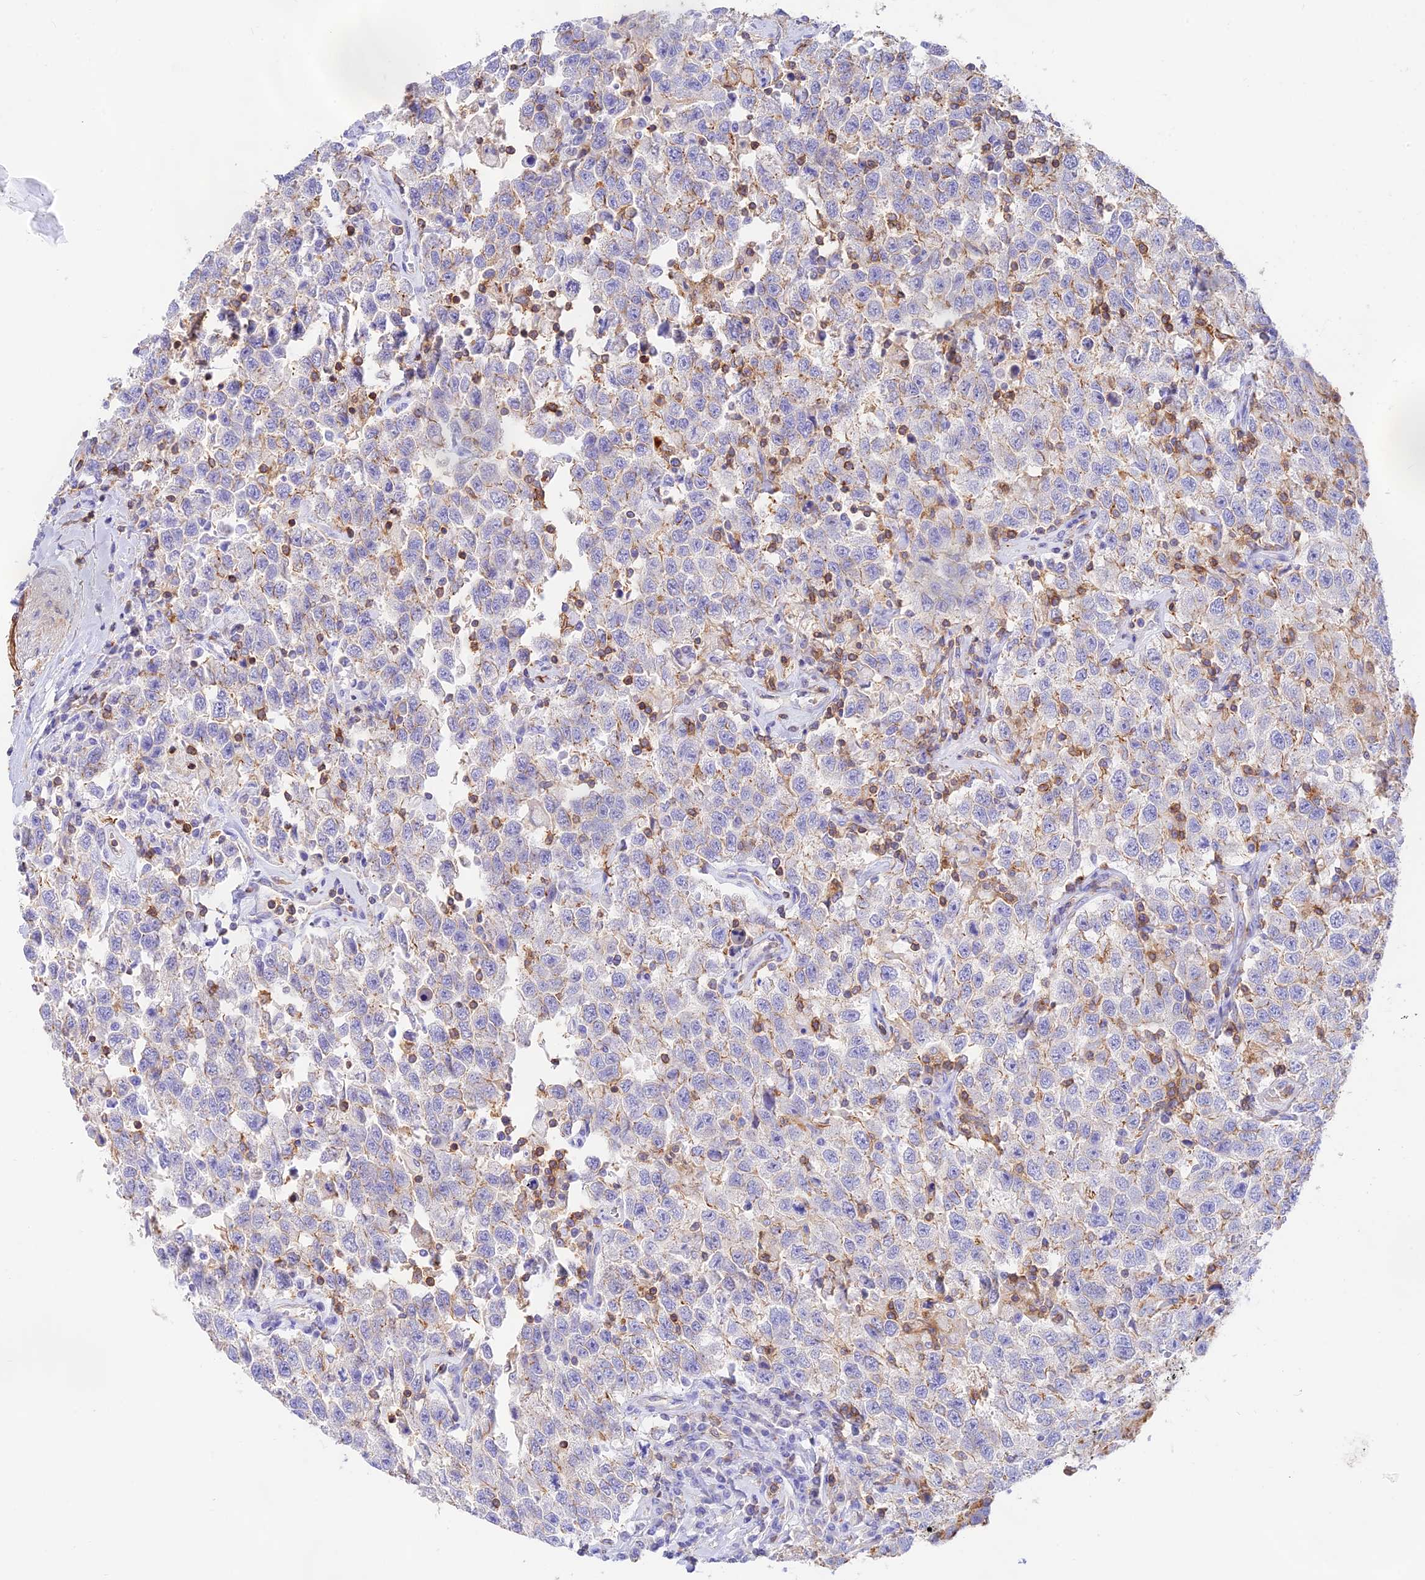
{"staining": {"intensity": "negative", "quantity": "none", "location": "none"}, "tissue": "testis cancer", "cell_type": "Tumor cells", "image_type": "cancer", "snomed": [{"axis": "morphology", "description": "Seminoma, NOS"}, {"axis": "topography", "description": "Testis"}], "caption": "Micrograph shows no significant protein staining in tumor cells of testis cancer.", "gene": "DENND1C", "patient": {"sex": "male", "age": 41}}